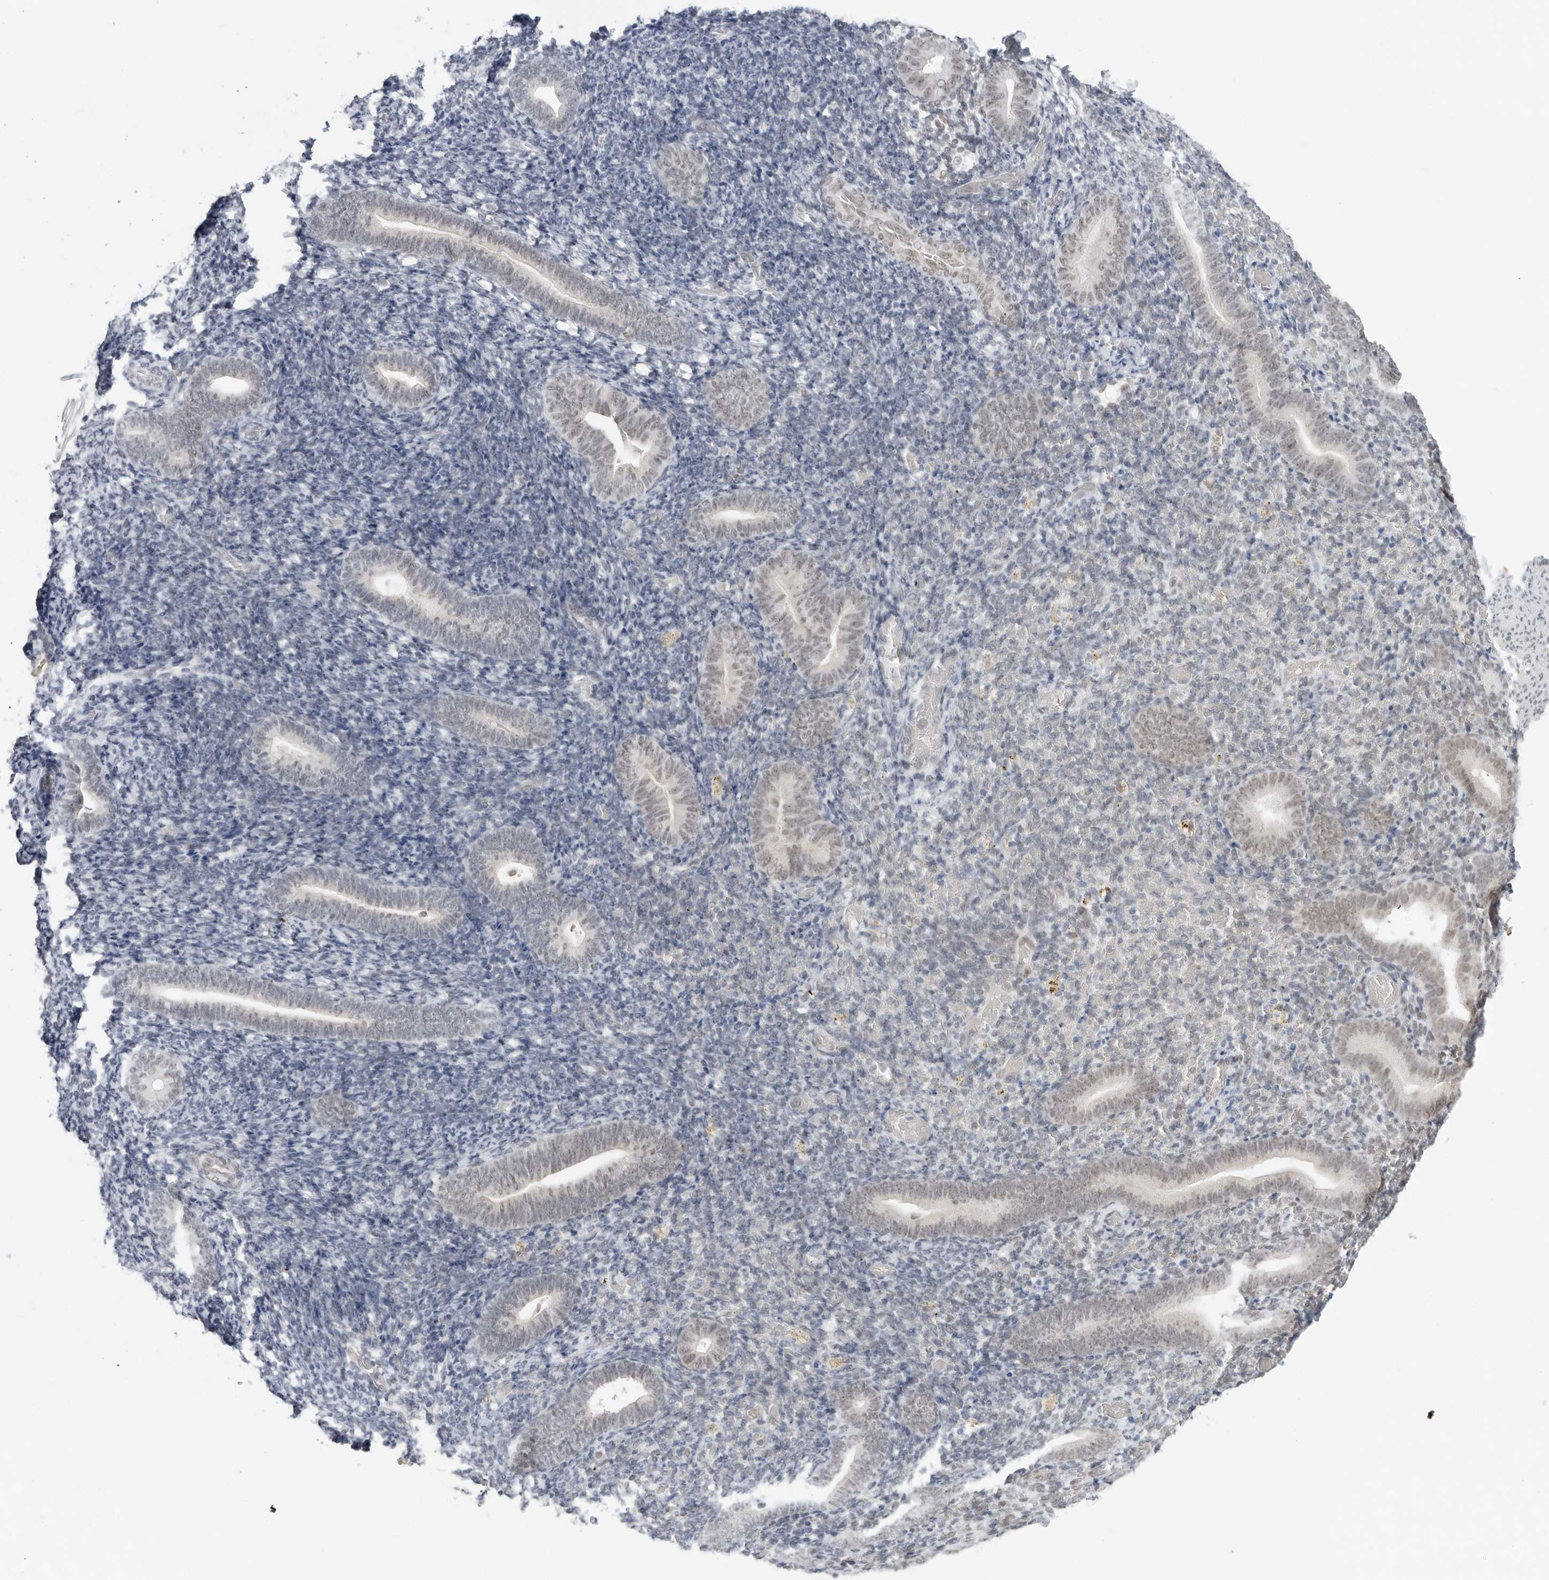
{"staining": {"intensity": "negative", "quantity": "none", "location": "none"}, "tissue": "endometrium", "cell_type": "Cells in endometrial stroma", "image_type": "normal", "snomed": [{"axis": "morphology", "description": "Normal tissue, NOS"}, {"axis": "topography", "description": "Endometrium"}], "caption": "IHC histopathology image of unremarkable human endometrium stained for a protein (brown), which displays no positivity in cells in endometrial stroma. The staining was performed using DAB (3,3'-diaminobenzidine) to visualize the protein expression in brown, while the nuclei were stained in blue with hematoxylin (Magnification: 20x).", "gene": "FOXK2", "patient": {"sex": "female", "age": 51}}